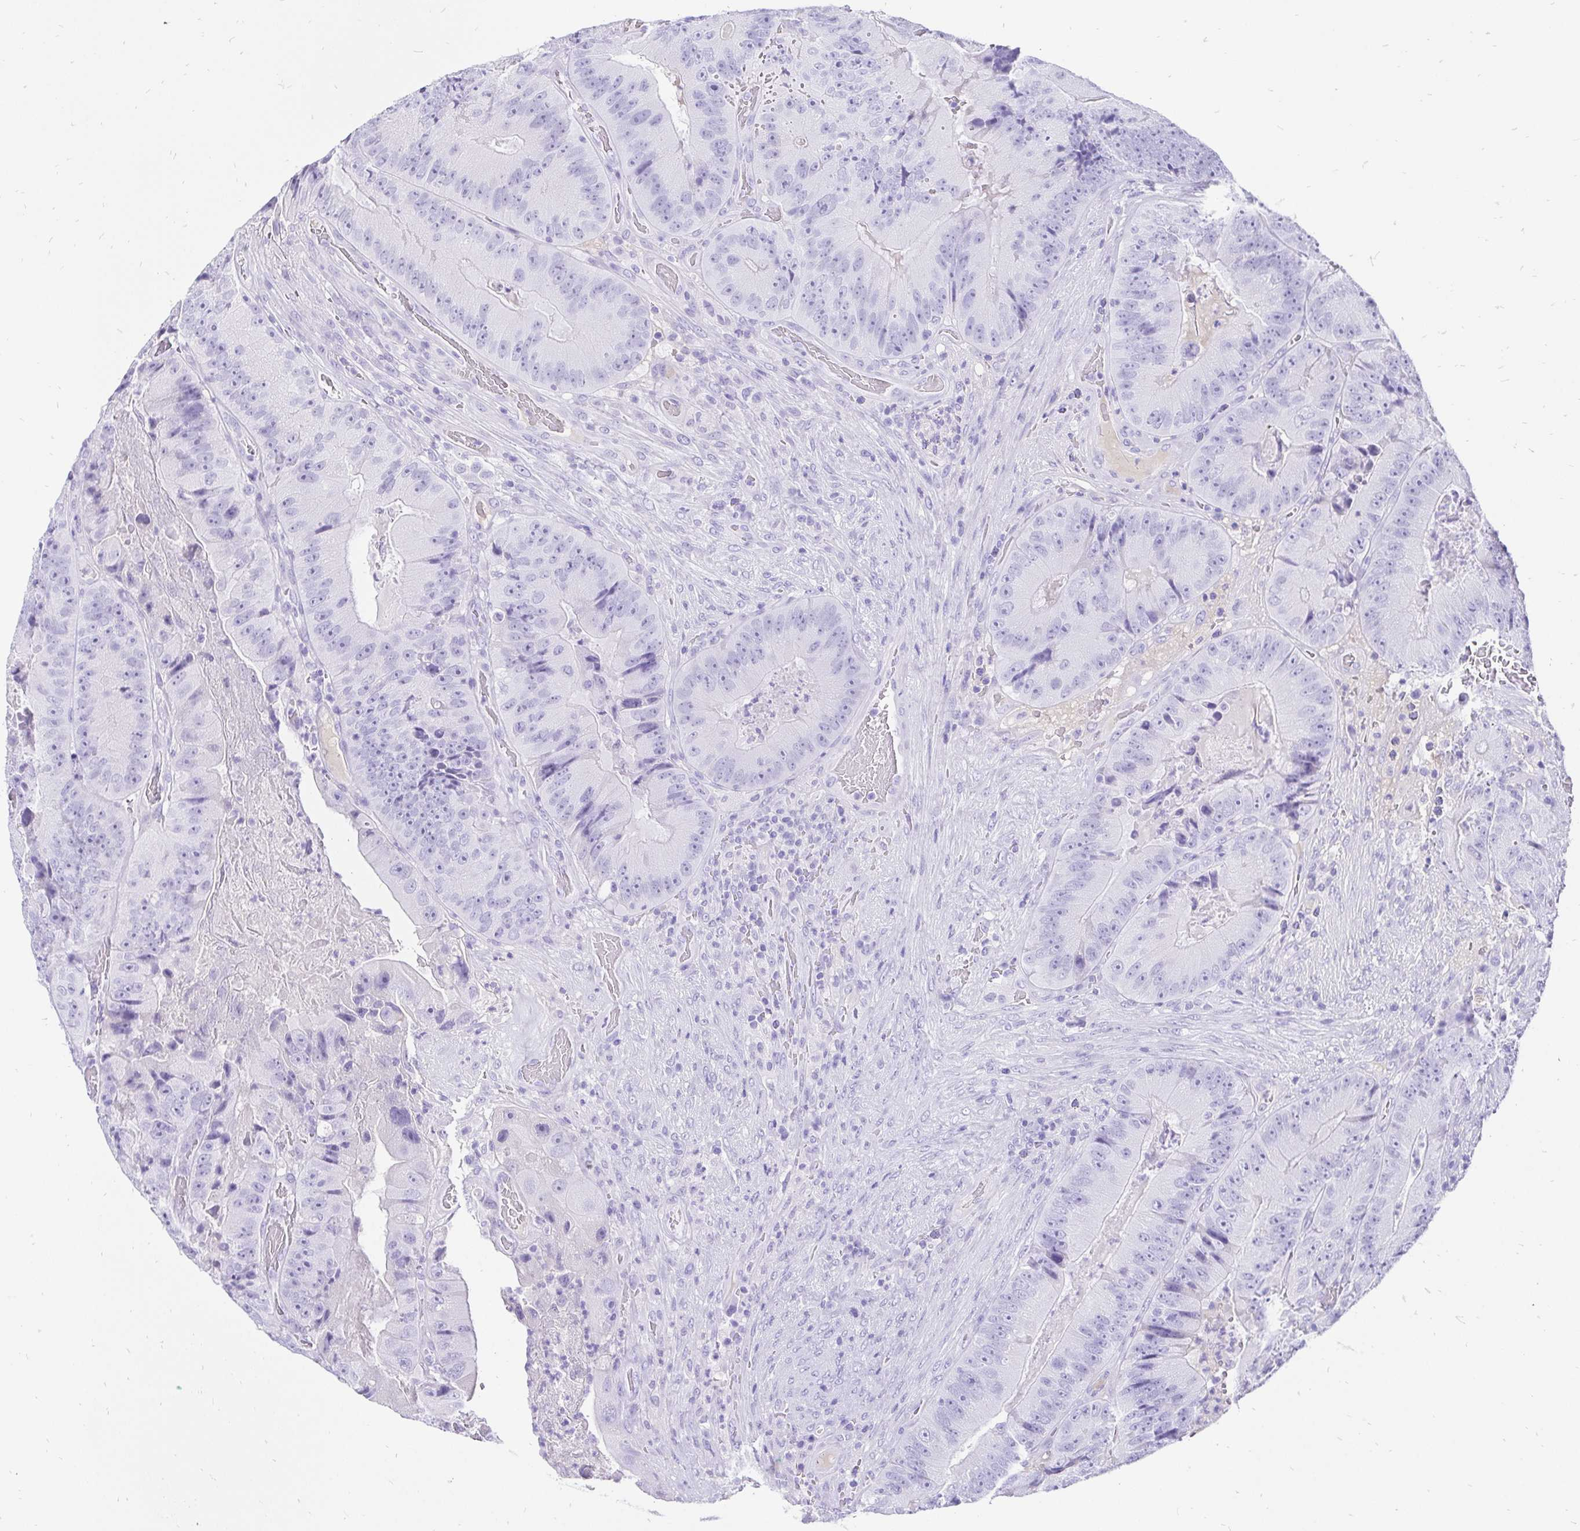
{"staining": {"intensity": "negative", "quantity": "none", "location": "none"}, "tissue": "colorectal cancer", "cell_type": "Tumor cells", "image_type": "cancer", "snomed": [{"axis": "morphology", "description": "Adenocarcinoma, NOS"}, {"axis": "topography", "description": "Colon"}], "caption": "Micrograph shows no significant protein positivity in tumor cells of colorectal adenocarcinoma.", "gene": "KRT13", "patient": {"sex": "female", "age": 86}}